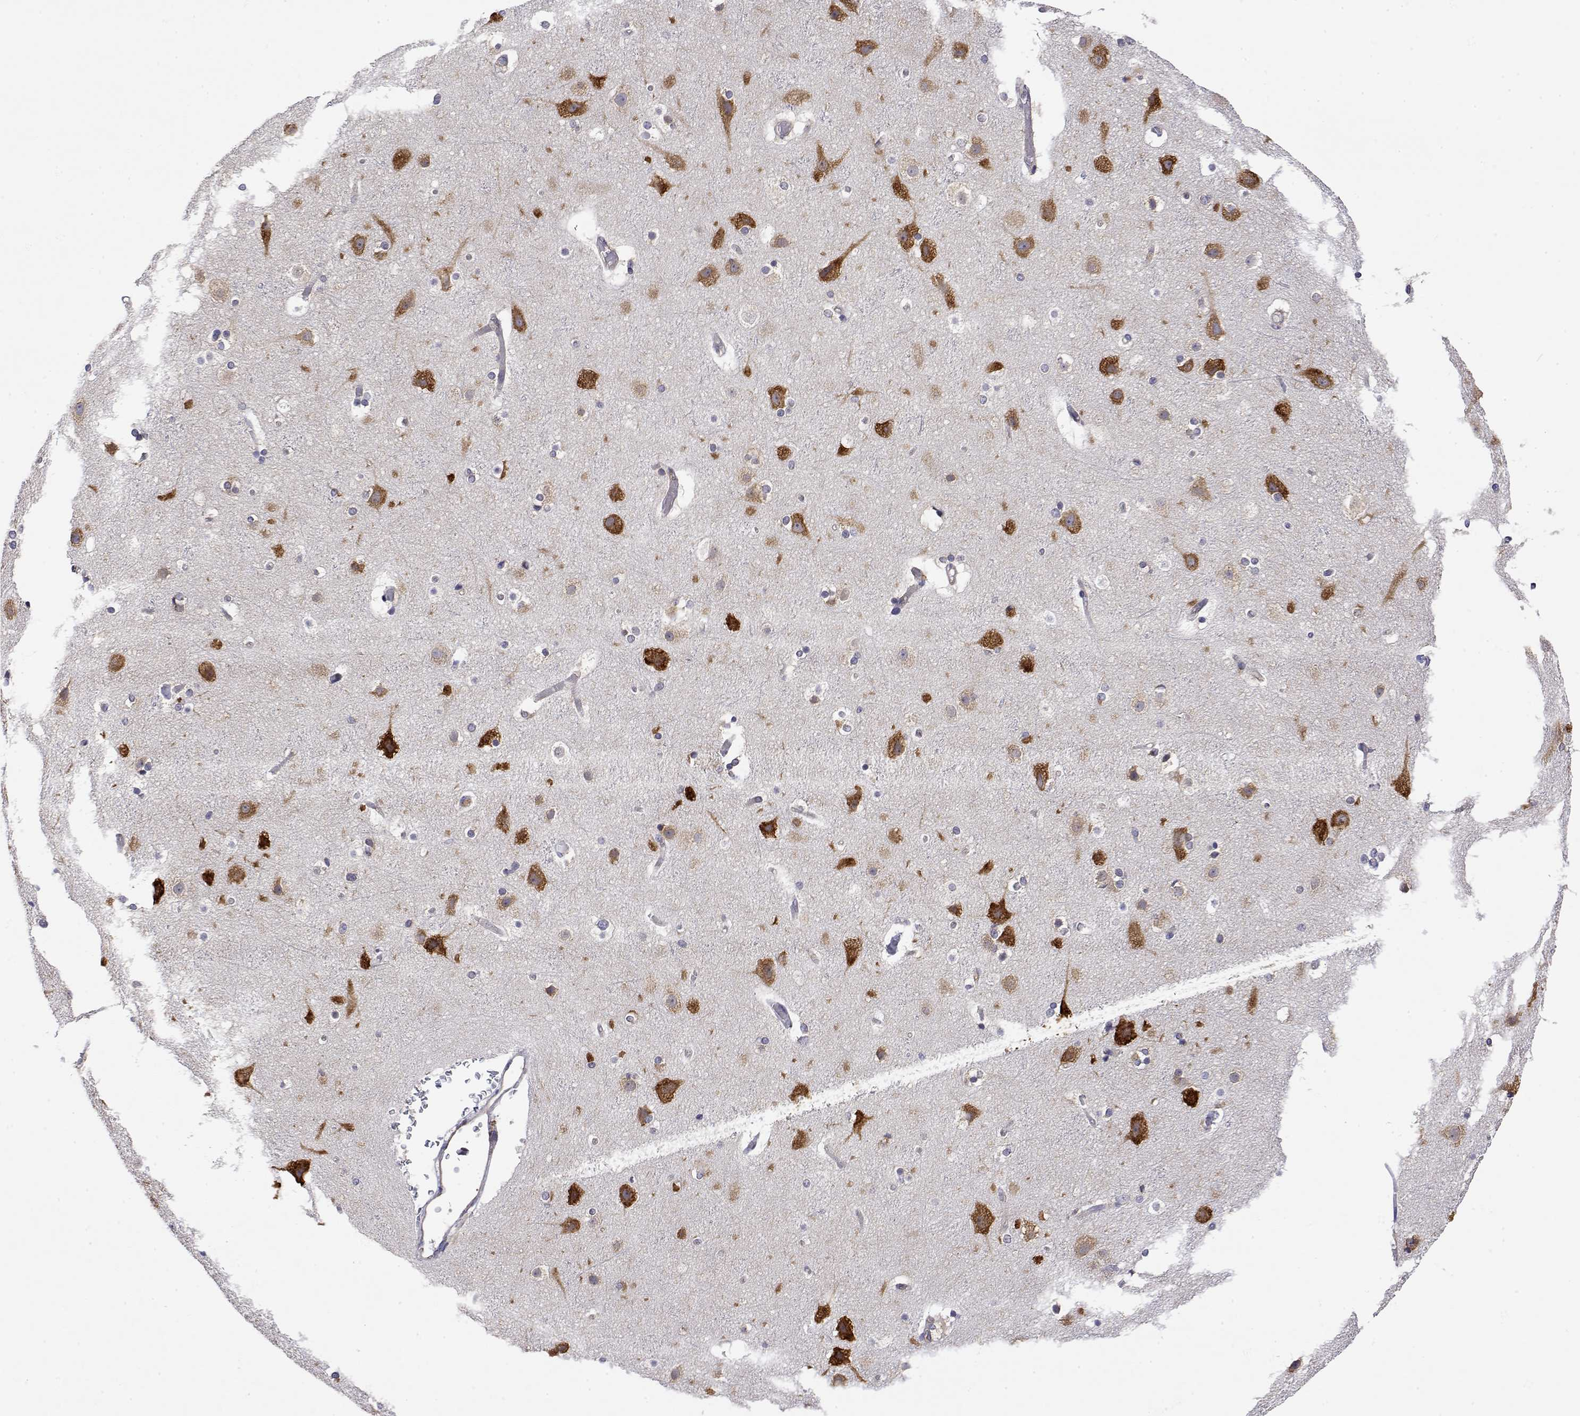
{"staining": {"intensity": "negative", "quantity": "none", "location": "none"}, "tissue": "cerebral cortex", "cell_type": "Endothelial cells", "image_type": "normal", "snomed": [{"axis": "morphology", "description": "Normal tissue, NOS"}, {"axis": "topography", "description": "Cerebral cortex"}], "caption": "Immunohistochemistry (IHC) of unremarkable human cerebral cortex displays no positivity in endothelial cells.", "gene": "EEF1G", "patient": {"sex": "female", "age": 52}}